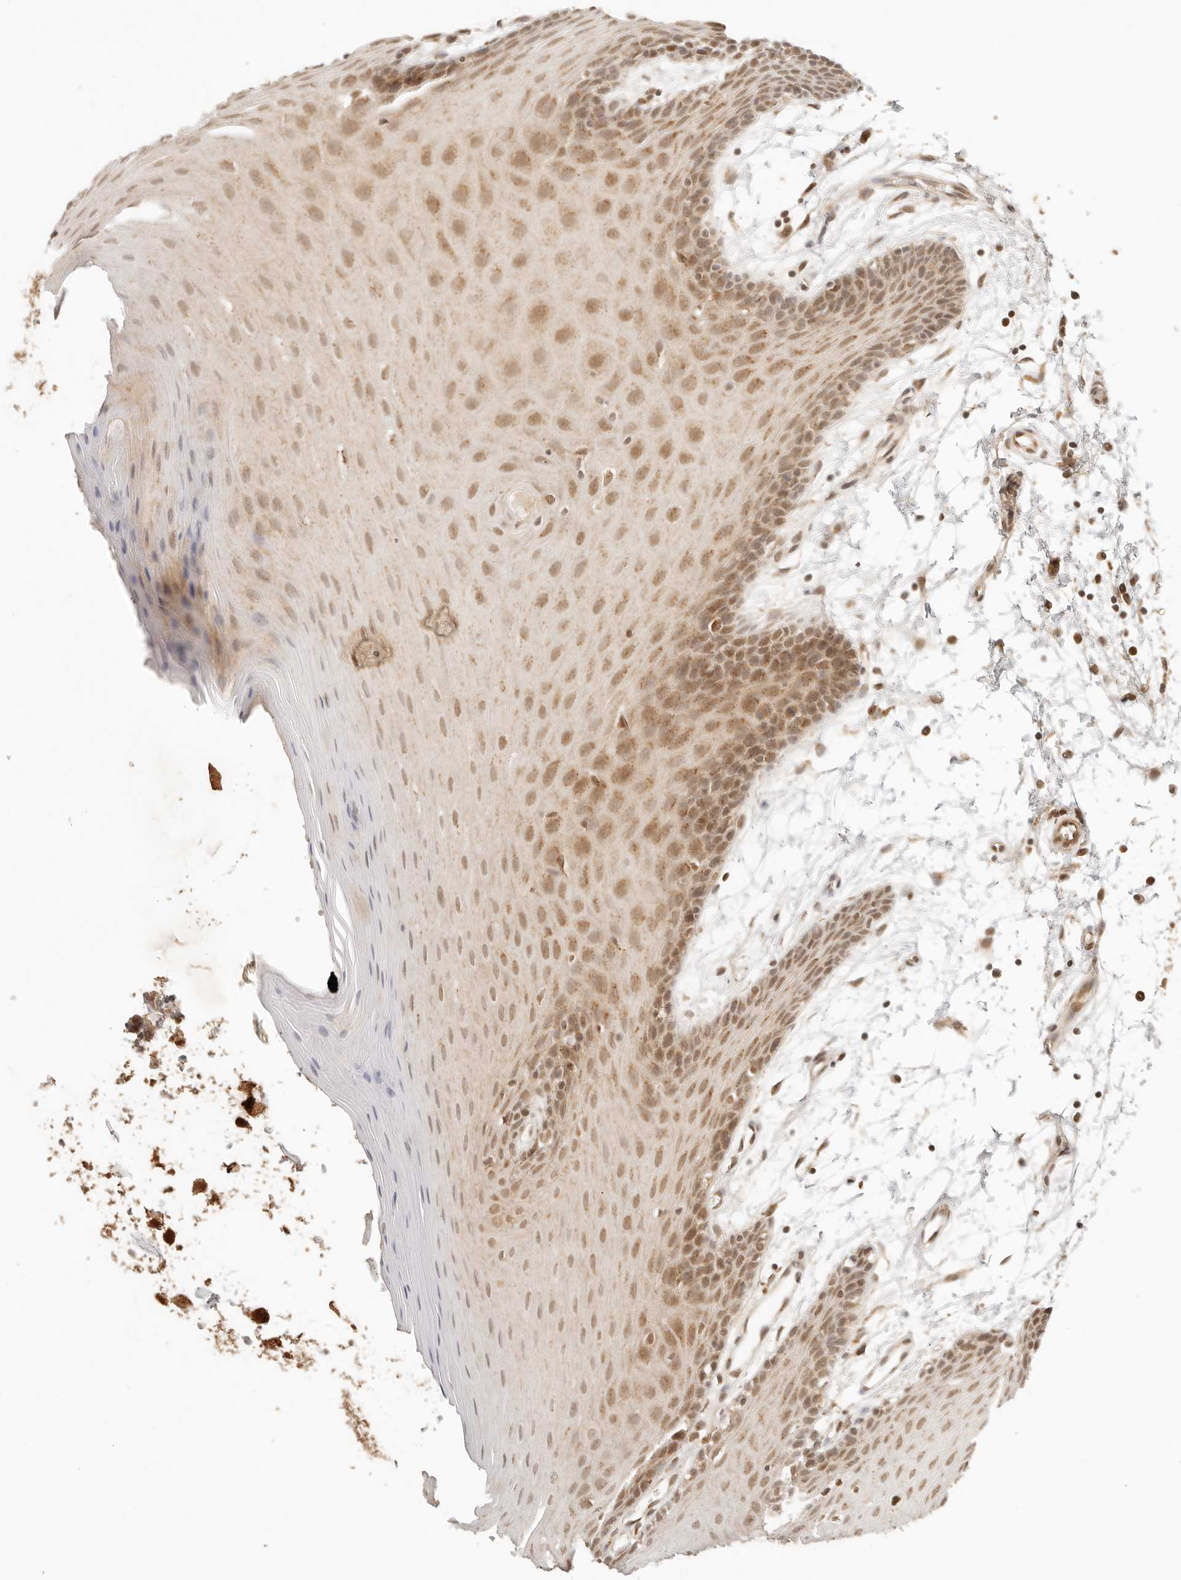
{"staining": {"intensity": "moderate", "quantity": ">75%", "location": "nuclear"}, "tissue": "oral mucosa", "cell_type": "Squamous epithelial cells", "image_type": "normal", "snomed": [{"axis": "morphology", "description": "Normal tissue, NOS"}, {"axis": "morphology", "description": "Squamous cell carcinoma, NOS"}, {"axis": "topography", "description": "Skeletal muscle"}, {"axis": "topography", "description": "Oral tissue"}, {"axis": "topography", "description": "Salivary gland"}, {"axis": "topography", "description": "Head-Neck"}], "caption": "Protein positivity by IHC displays moderate nuclear expression in about >75% of squamous epithelial cells in normal oral mucosa.", "gene": "INTS11", "patient": {"sex": "male", "age": 54}}